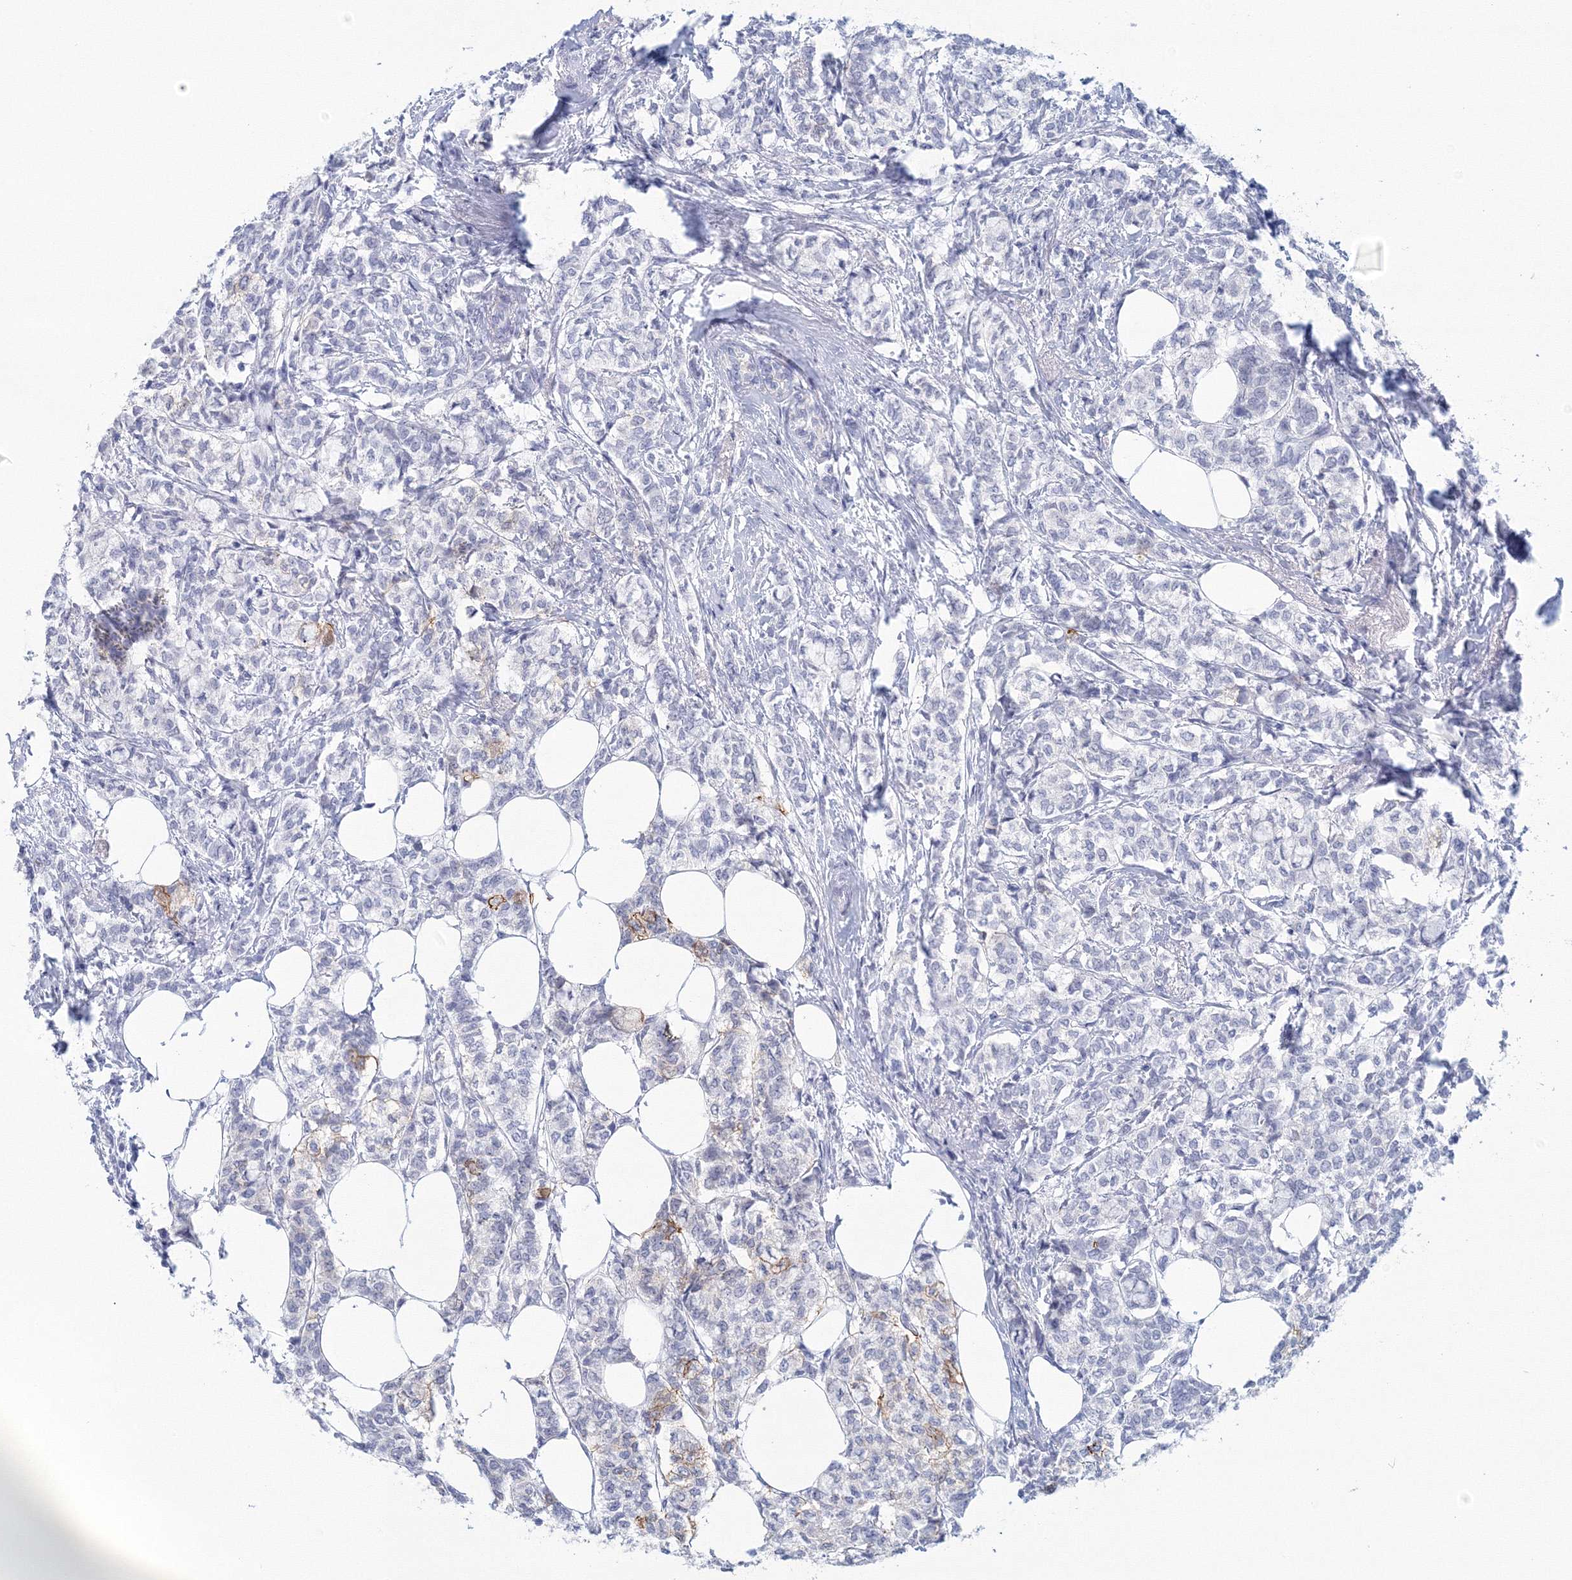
{"staining": {"intensity": "moderate", "quantity": "25%-75%", "location": "cytoplasmic/membranous"}, "tissue": "breast cancer", "cell_type": "Tumor cells", "image_type": "cancer", "snomed": [{"axis": "morphology", "description": "Lobular carcinoma"}, {"axis": "topography", "description": "Breast"}], "caption": "Immunohistochemical staining of human lobular carcinoma (breast) displays moderate cytoplasmic/membranous protein expression in approximately 25%-75% of tumor cells.", "gene": "VSIG1", "patient": {"sex": "female", "age": 60}}